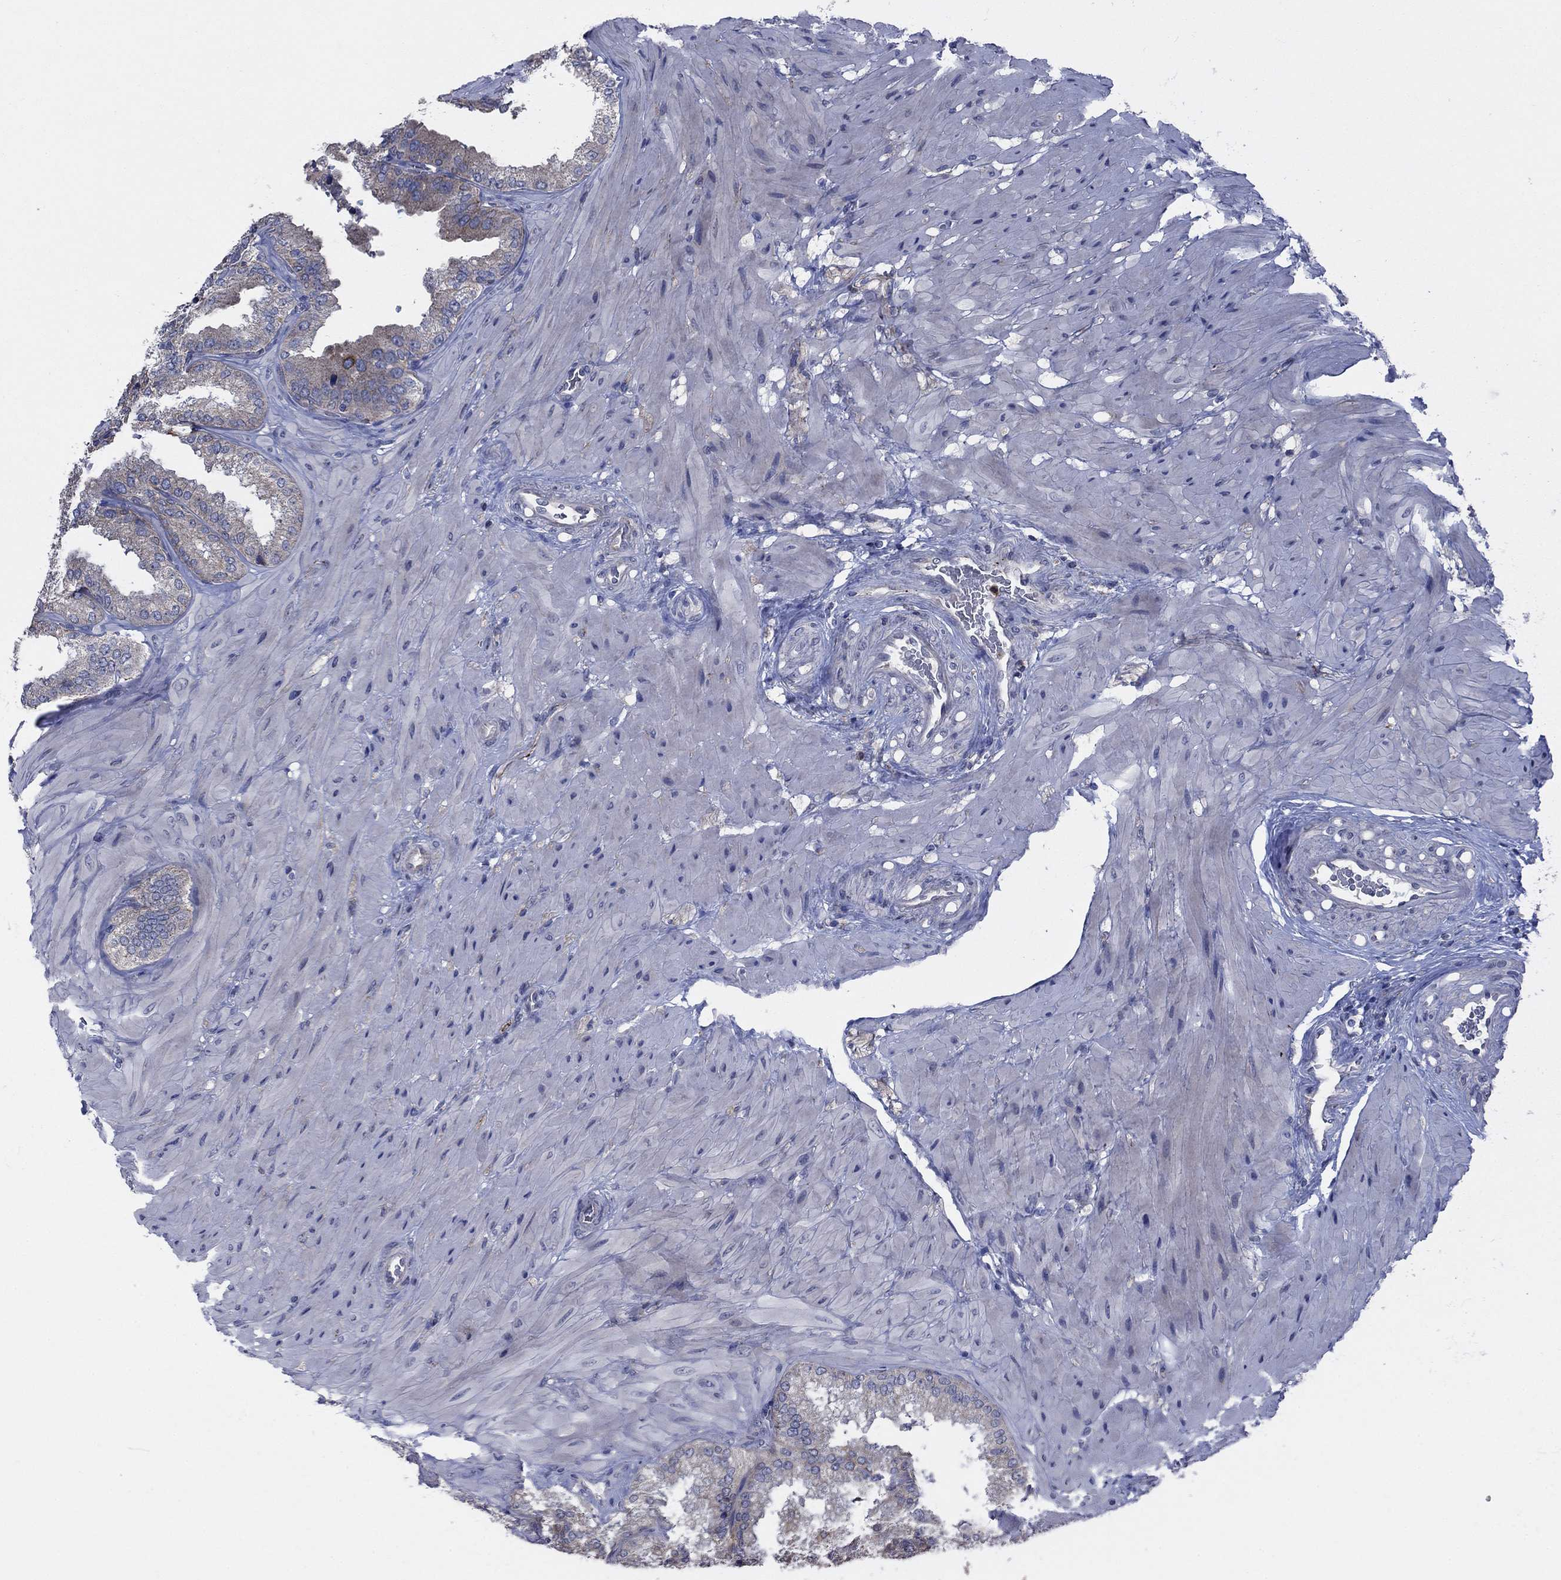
{"staining": {"intensity": "moderate", "quantity": "25%-75%", "location": "cytoplasmic/membranous"}, "tissue": "seminal vesicle", "cell_type": "Glandular cells", "image_type": "normal", "snomed": [{"axis": "morphology", "description": "Normal tissue, NOS"}, {"axis": "topography", "description": "Seminal veicle"}], "caption": "Immunohistochemistry histopathology image of unremarkable human seminal vesicle stained for a protein (brown), which demonstrates medium levels of moderate cytoplasmic/membranous expression in about 25%-75% of glandular cells.", "gene": "MEA1", "patient": {"sex": "male", "age": 37}}